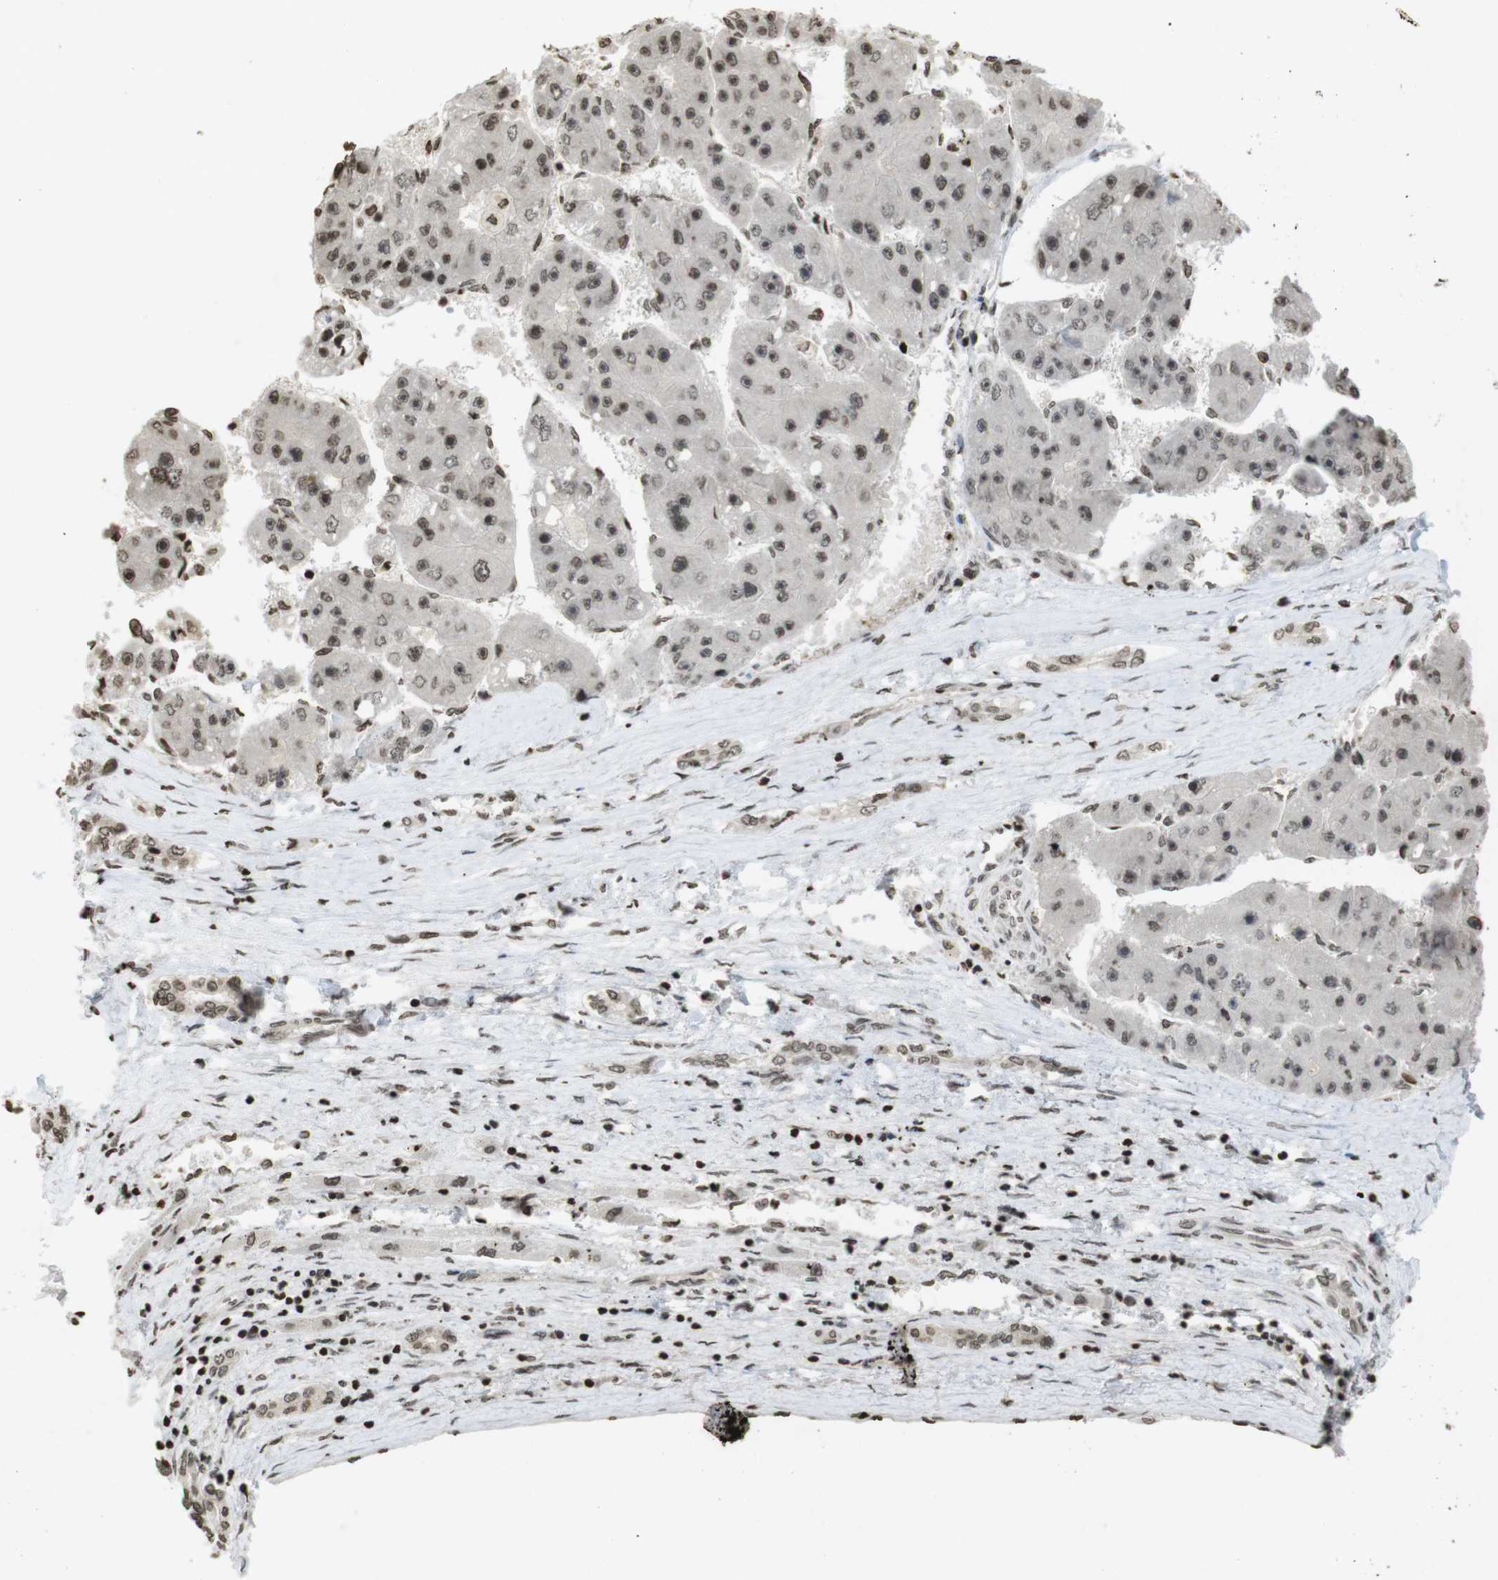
{"staining": {"intensity": "weak", "quantity": ">75%", "location": "nuclear"}, "tissue": "liver cancer", "cell_type": "Tumor cells", "image_type": "cancer", "snomed": [{"axis": "morphology", "description": "Carcinoma, Hepatocellular, NOS"}, {"axis": "topography", "description": "Liver"}], "caption": "Immunohistochemistry (IHC) of liver cancer displays low levels of weak nuclear staining in approximately >75% of tumor cells. (Brightfield microscopy of DAB IHC at high magnification).", "gene": "FOXA3", "patient": {"sex": "female", "age": 61}}